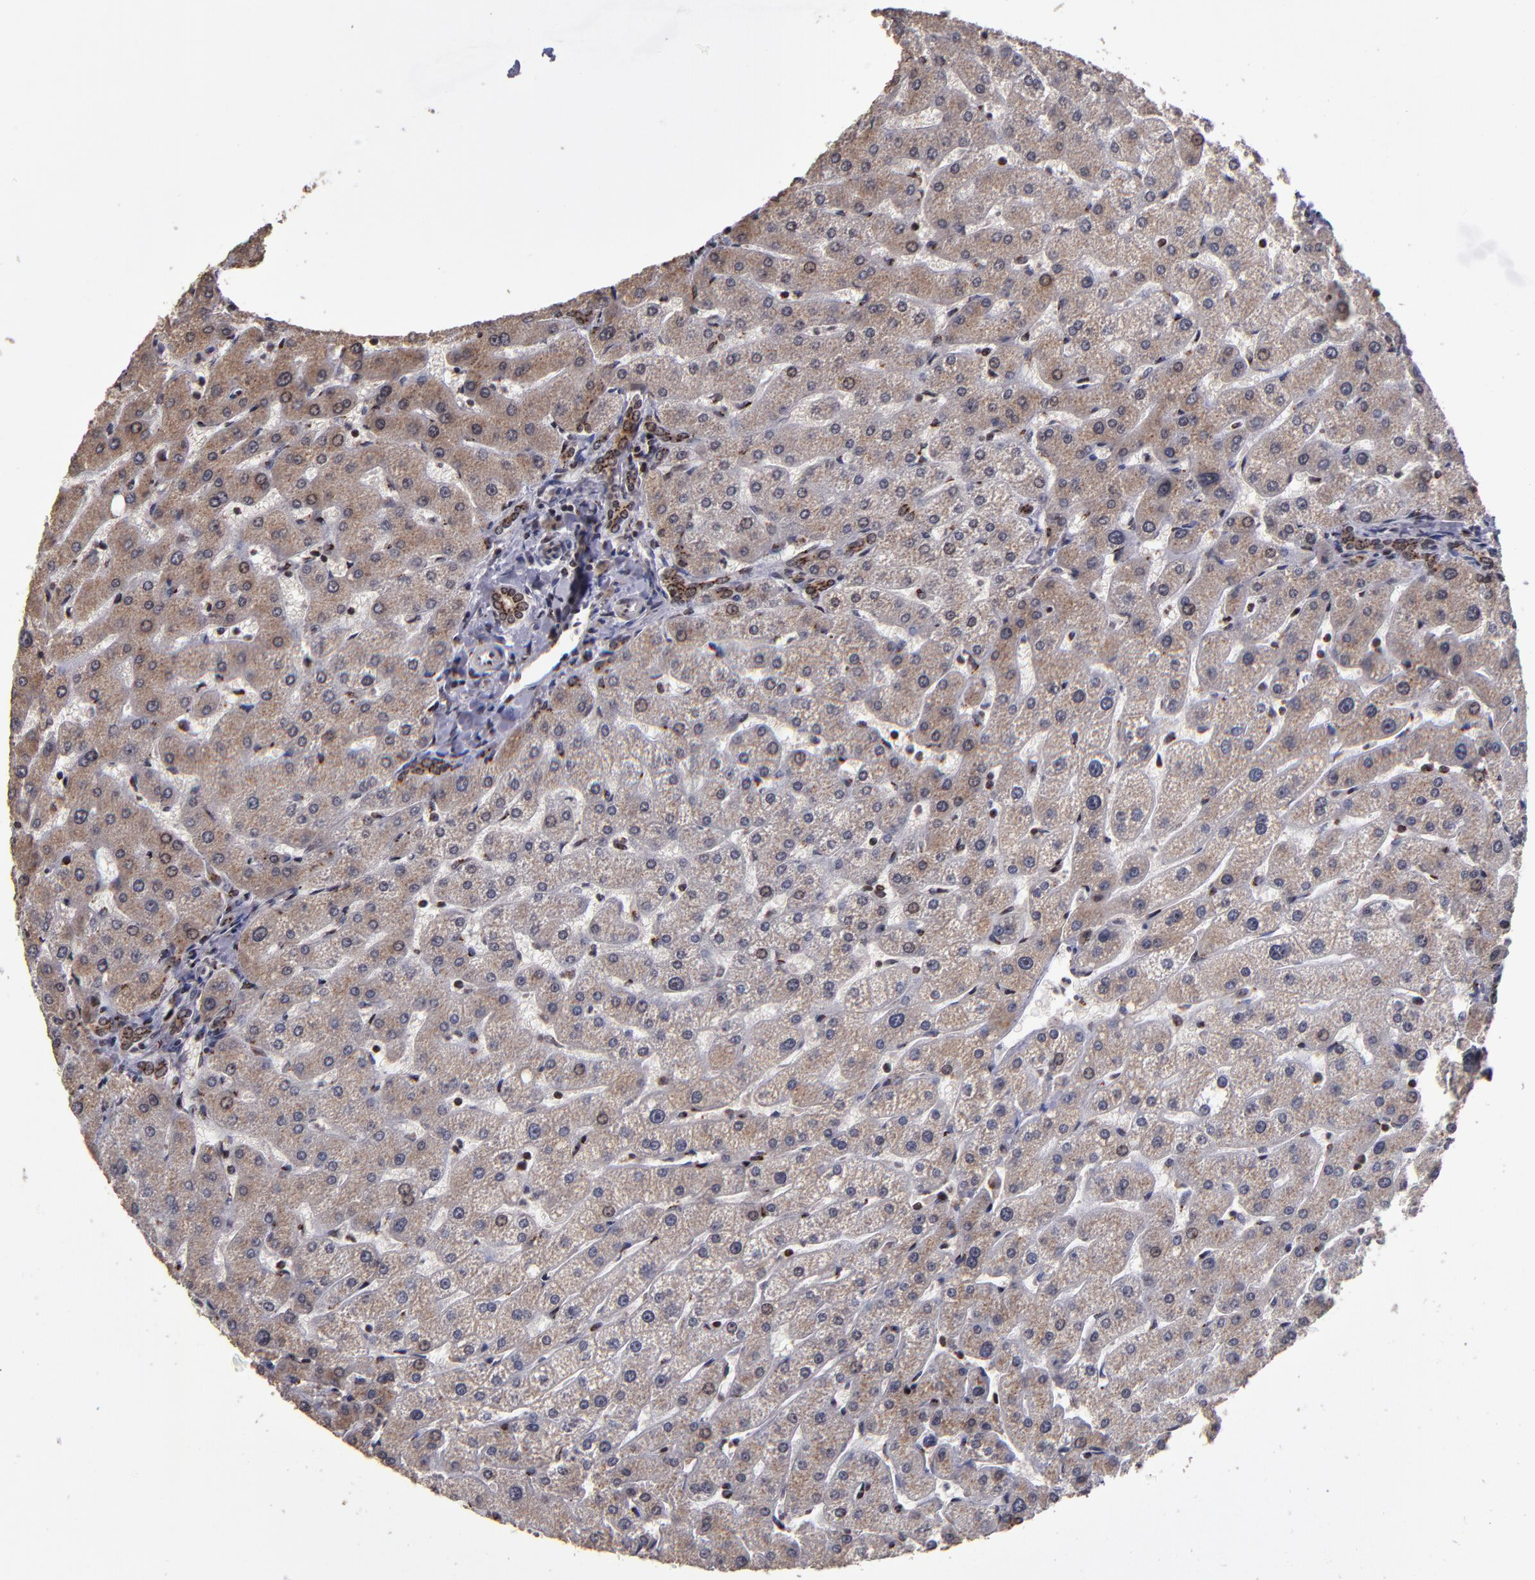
{"staining": {"intensity": "strong", "quantity": ">75%", "location": "cytoplasmic/membranous,nuclear"}, "tissue": "liver", "cell_type": "Cholangiocytes", "image_type": "normal", "snomed": [{"axis": "morphology", "description": "Normal tissue, NOS"}, {"axis": "topography", "description": "Liver"}], "caption": "Immunohistochemistry (IHC) photomicrograph of normal liver: human liver stained using IHC demonstrates high levels of strong protein expression localized specifically in the cytoplasmic/membranous,nuclear of cholangiocytes, appearing as a cytoplasmic/membranous,nuclear brown color.", "gene": "CSDC2", "patient": {"sex": "male", "age": 67}}